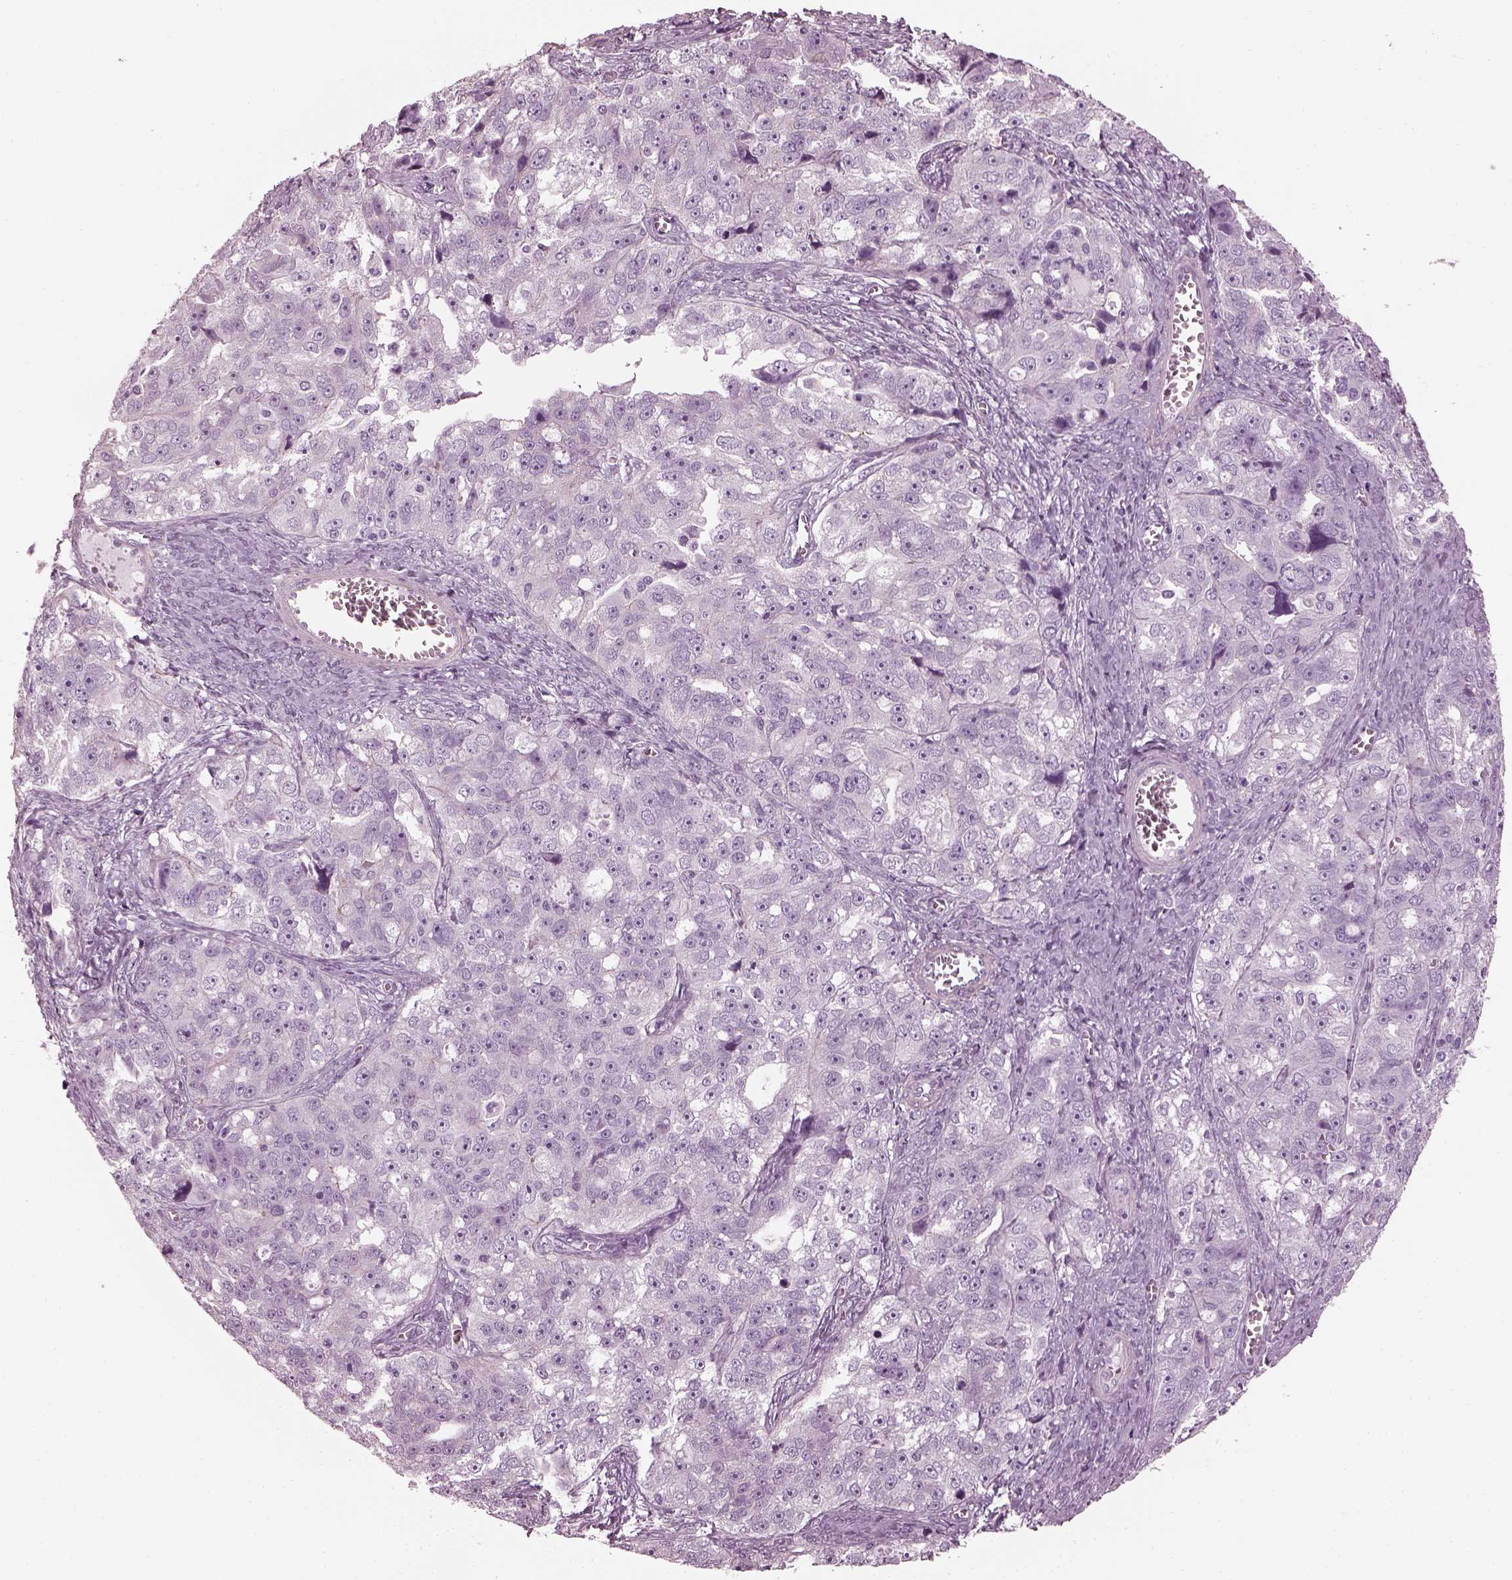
{"staining": {"intensity": "negative", "quantity": "none", "location": "none"}, "tissue": "ovarian cancer", "cell_type": "Tumor cells", "image_type": "cancer", "snomed": [{"axis": "morphology", "description": "Cystadenocarcinoma, serous, NOS"}, {"axis": "topography", "description": "Ovary"}], "caption": "Tumor cells show no significant positivity in serous cystadenocarcinoma (ovarian).", "gene": "BFSP1", "patient": {"sex": "female", "age": 51}}